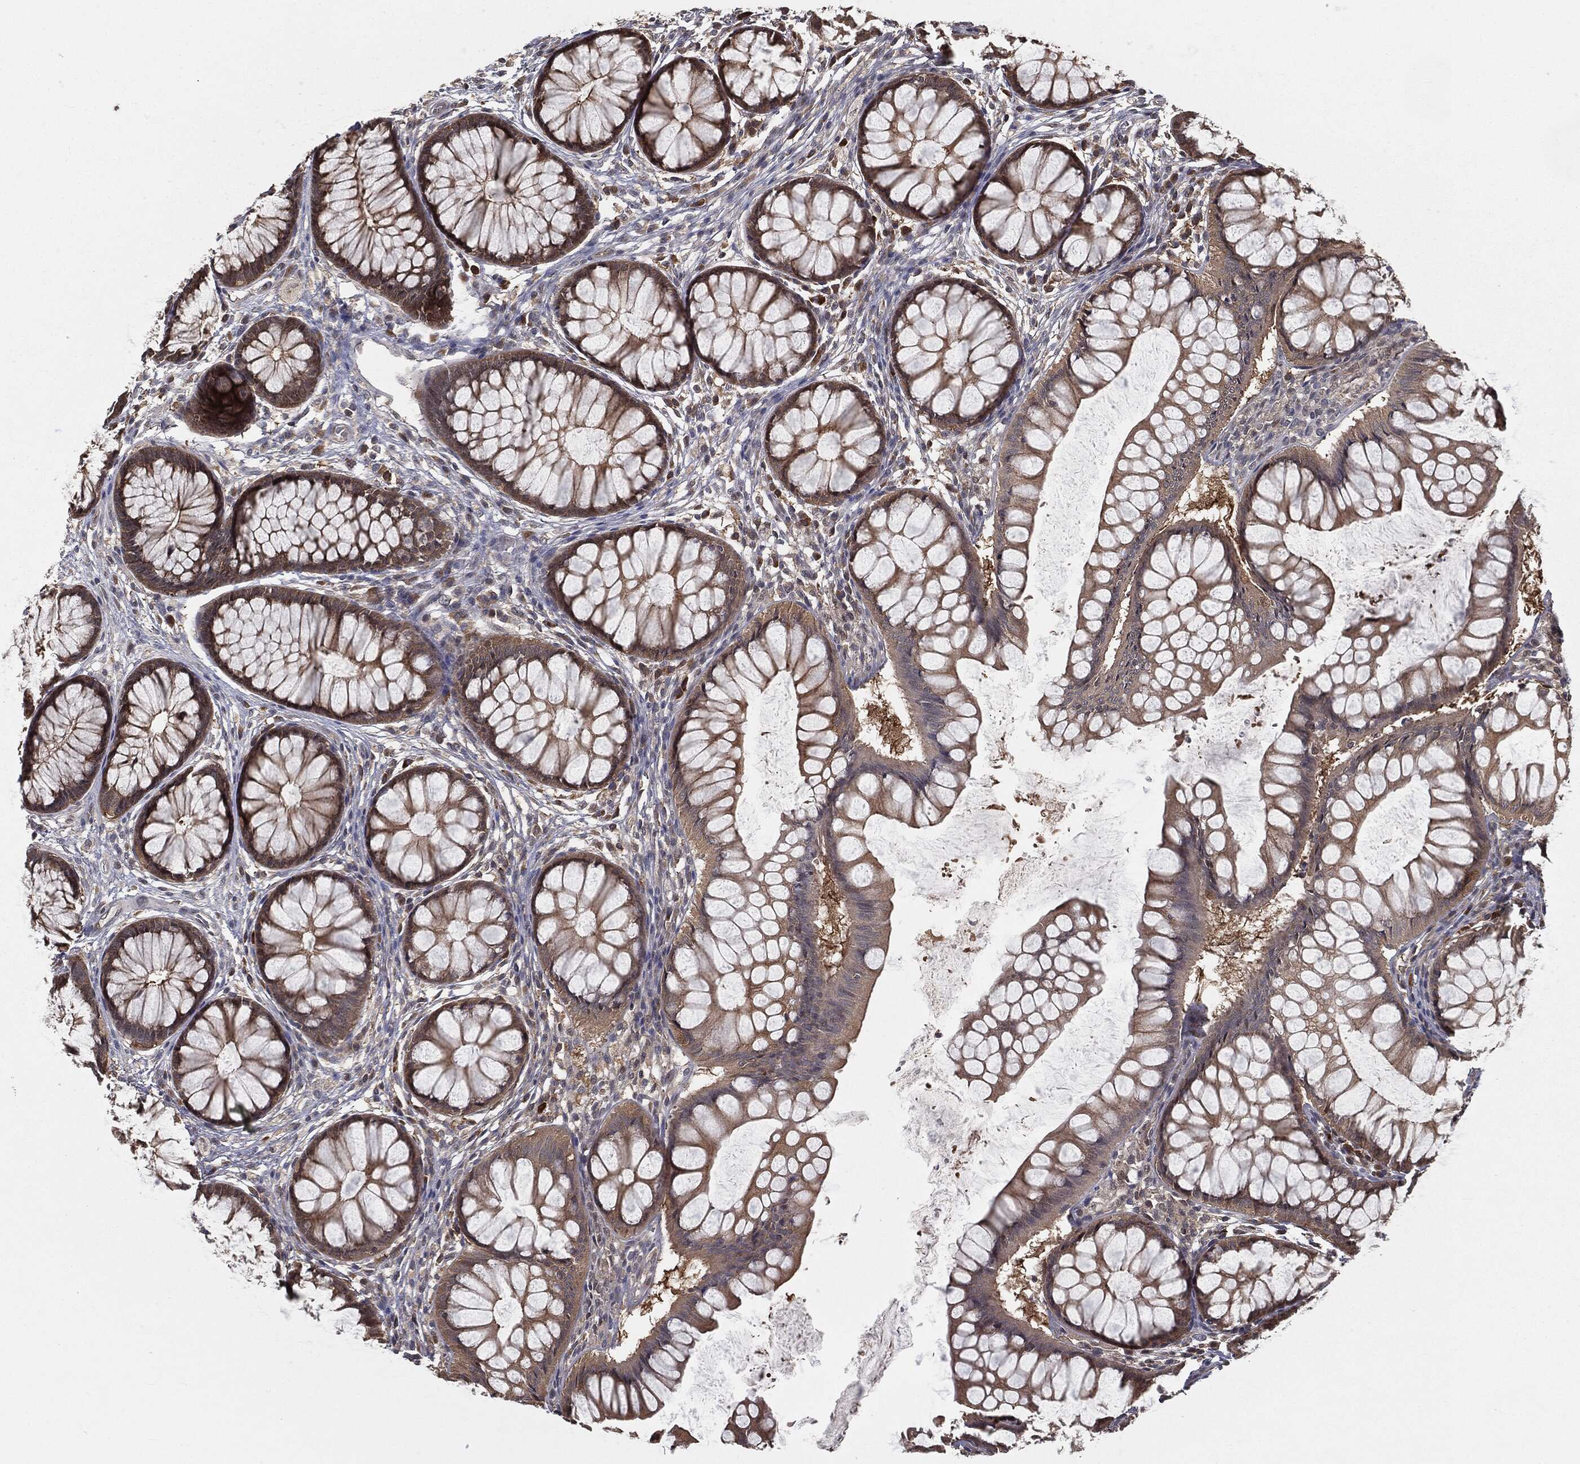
{"staining": {"intensity": "weak", "quantity": "<25%", "location": "nuclear"}, "tissue": "colon", "cell_type": "Endothelial cells", "image_type": "normal", "snomed": [{"axis": "morphology", "description": "Normal tissue, NOS"}, {"axis": "topography", "description": "Colon"}], "caption": "This histopathology image is of unremarkable colon stained with immunohistochemistry (IHC) to label a protein in brown with the nuclei are counter-stained blue. There is no positivity in endothelial cells. (Stains: DAB IHC with hematoxylin counter stain, Microscopy: brightfield microscopy at high magnification).", "gene": "FBXO7", "patient": {"sex": "female", "age": 65}}